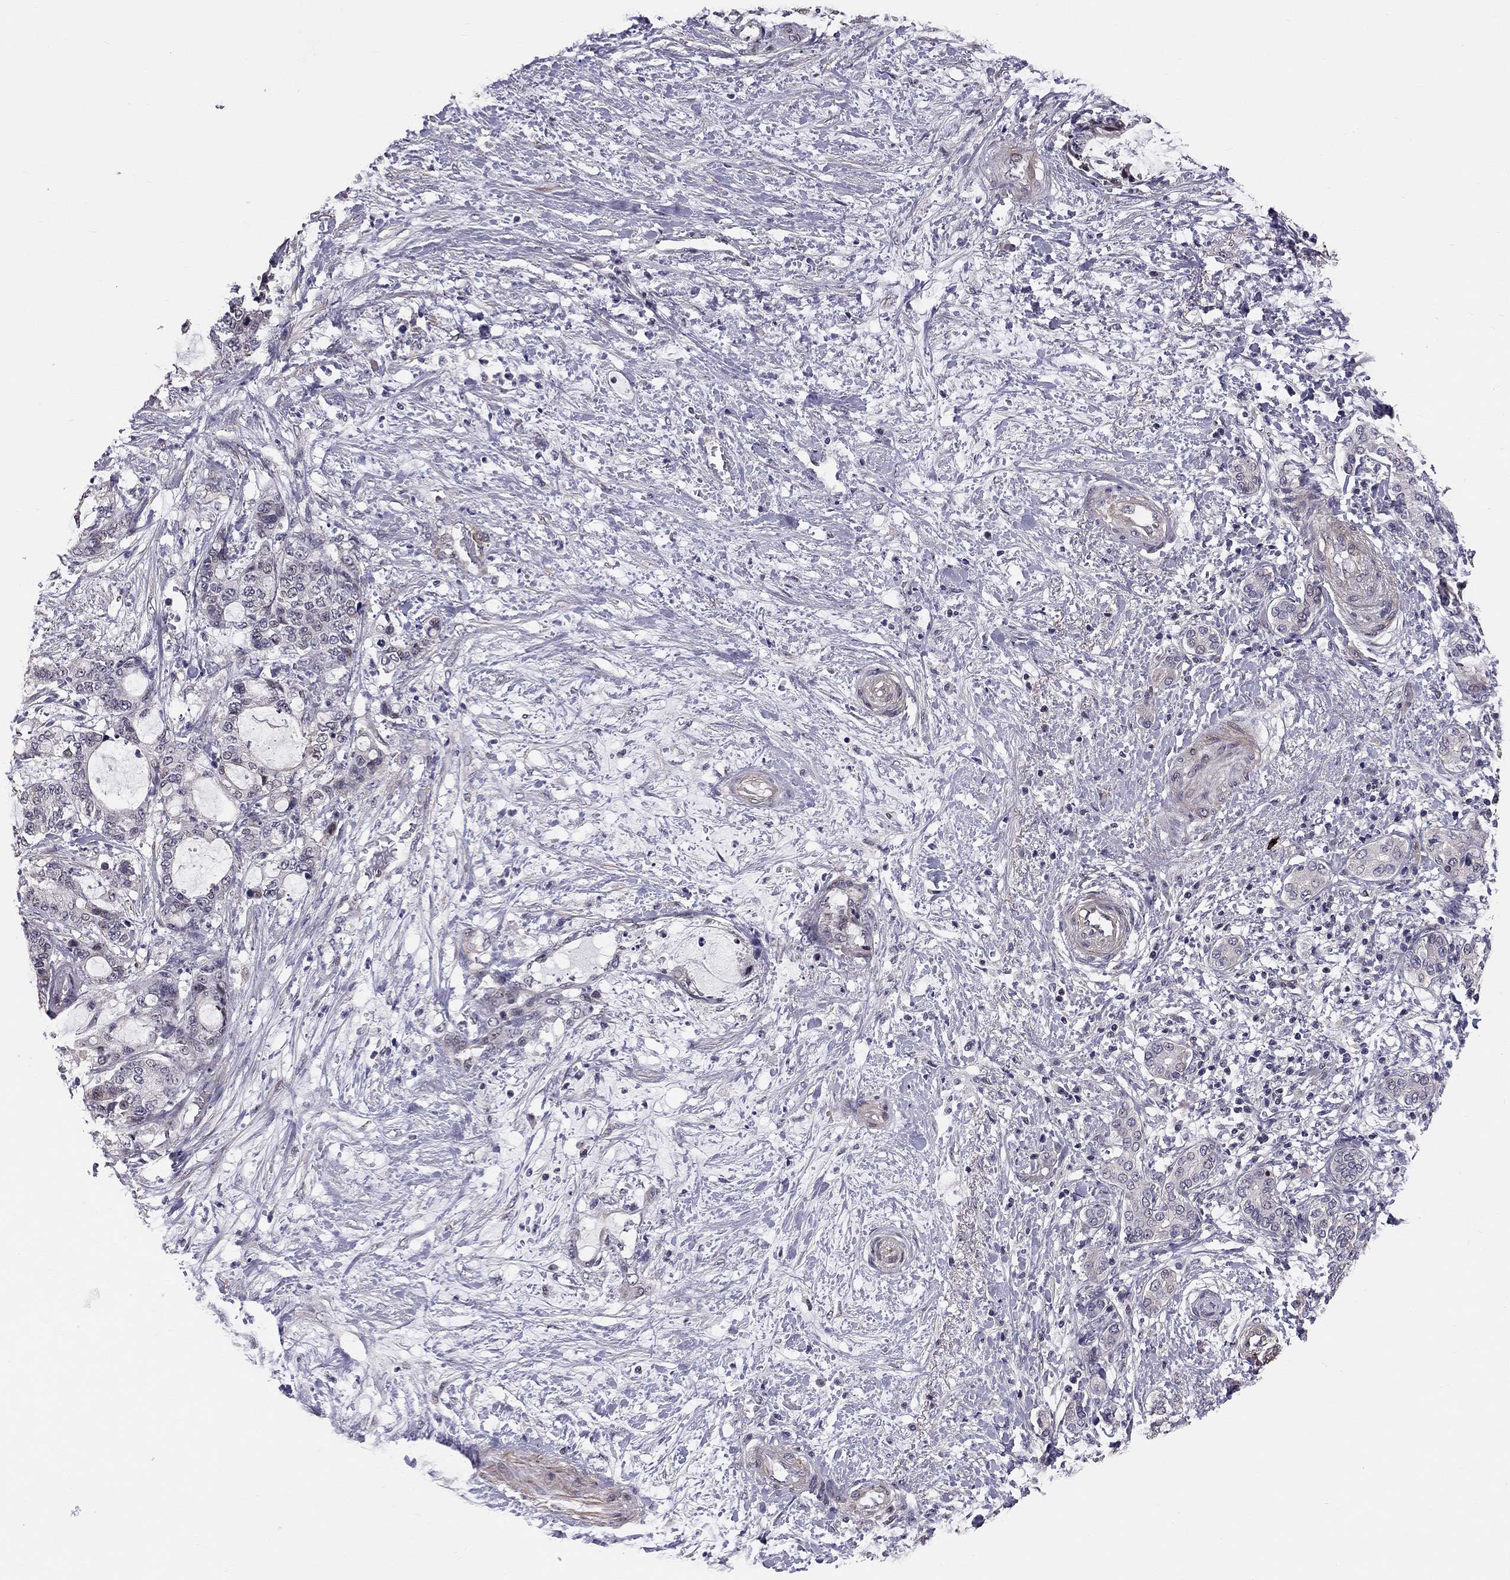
{"staining": {"intensity": "negative", "quantity": "none", "location": "none"}, "tissue": "liver cancer", "cell_type": "Tumor cells", "image_type": "cancer", "snomed": [{"axis": "morphology", "description": "Normal tissue, NOS"}, {"axis": "morphology", "description": "Cholangiocarcinoma"}, {"axis": "topography", "description": "Liver"}, {"axis": "topography", "description": "Peripheral nerve tissue"}], "caption": "Immunohistochemistry histopathology image of neoplastic tissue: liver cholangiocarcinoma stained with DAB (3,3'-diaminobenzidine) displays no significant protein expression in tumor cells.", "gene": "GJB4", "patient": {"sex": "female", "age": 73}}